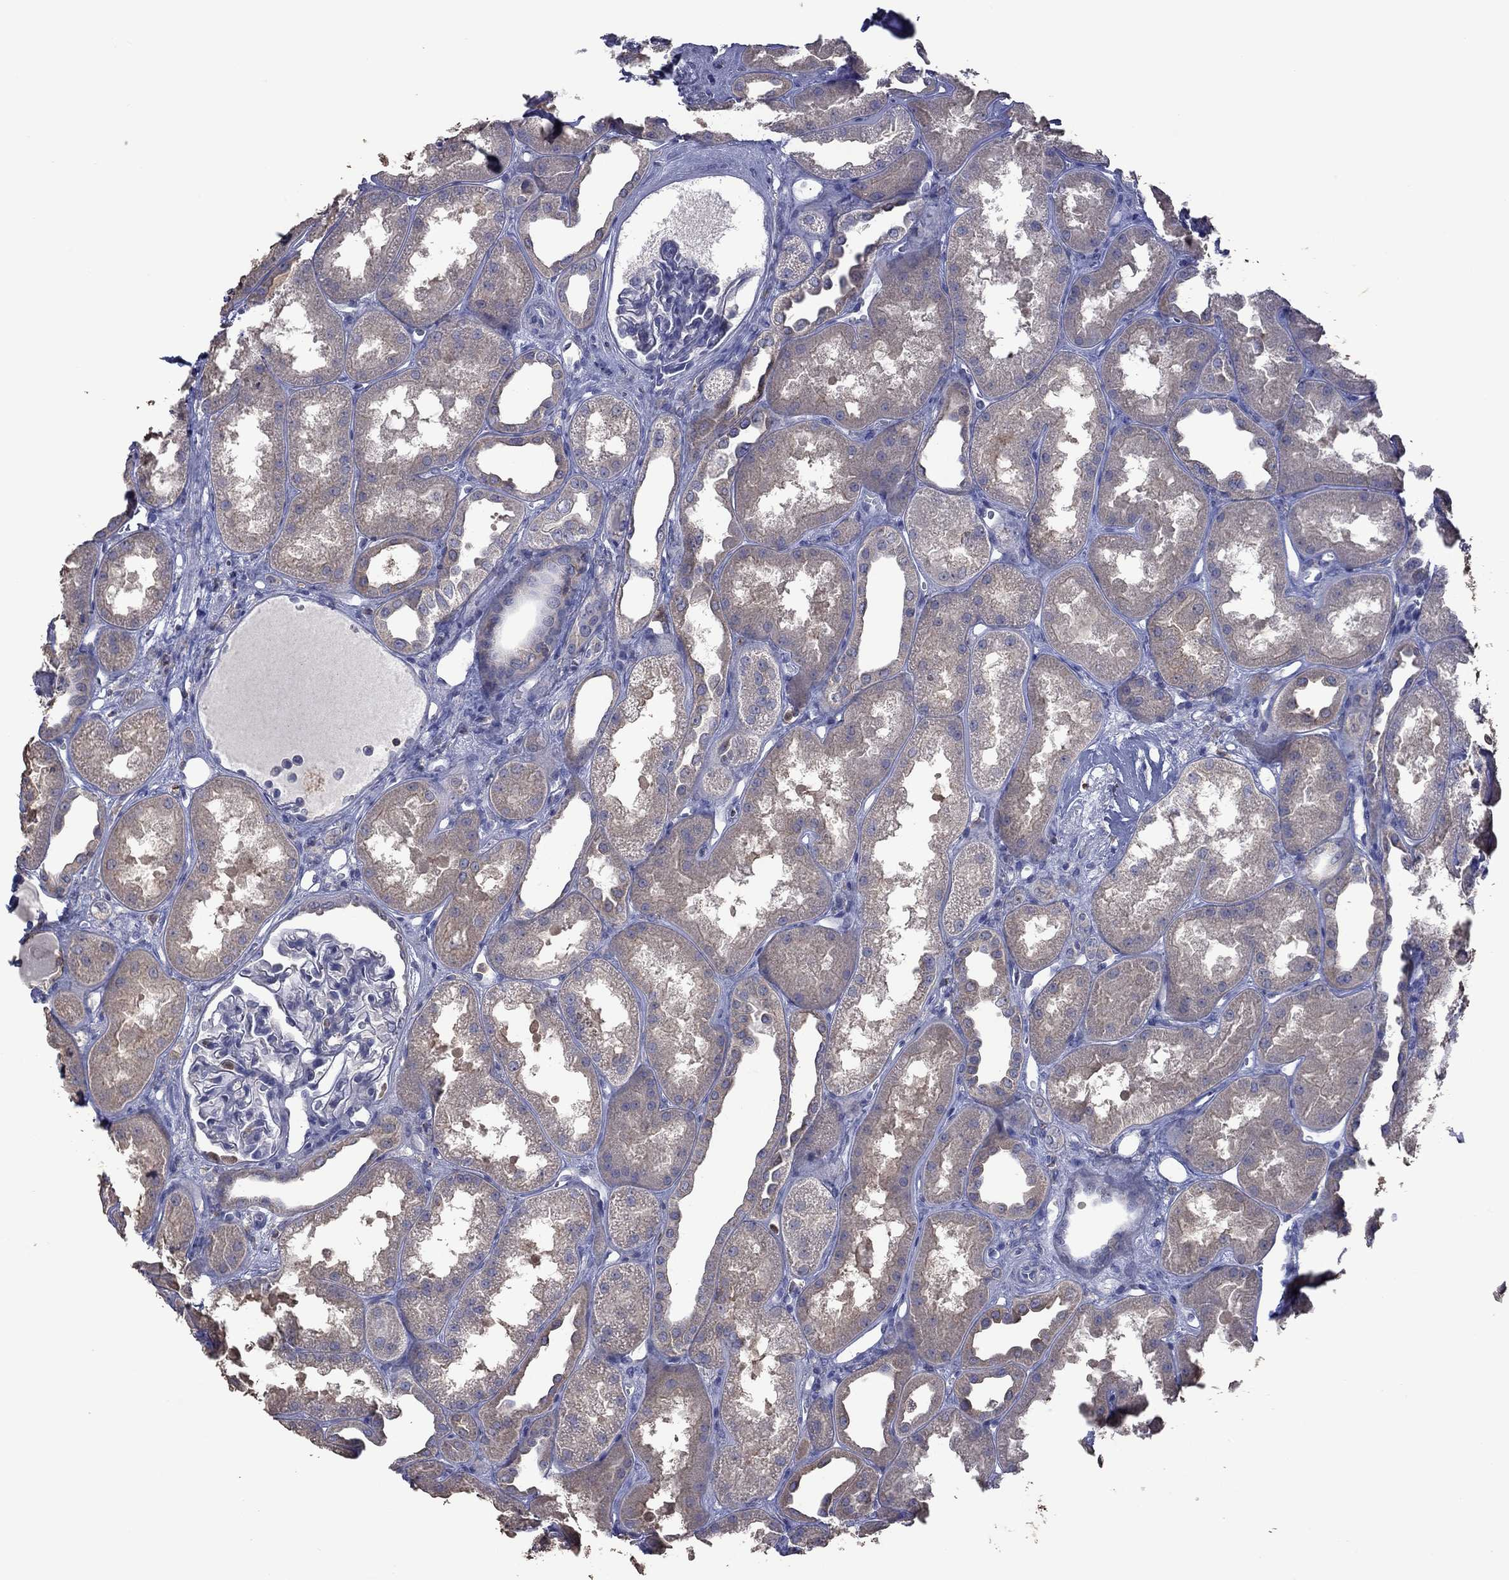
{"staining": {"intensity": "negative", "quantity": "none", "location": "none"}, "tissue": "kidney", "cell_type": "Cells in glomeruli", "image_type": "normal", "snomed": [{"axis": "morphology", "description": "Normal tissue, NOS"}, {"axis": "topography", "description": "Kidney"}], "caption": "DAB (3,3'-diaminobenzidine) immunohistochemical staining of unremarkable human kidney exhibits no significant expression in cells in glomeruli. (IHC, brightfield microscopy, high magnification).", "gene": "ENSG00000288520", "patient": {"sex": "male", "age": 61}}